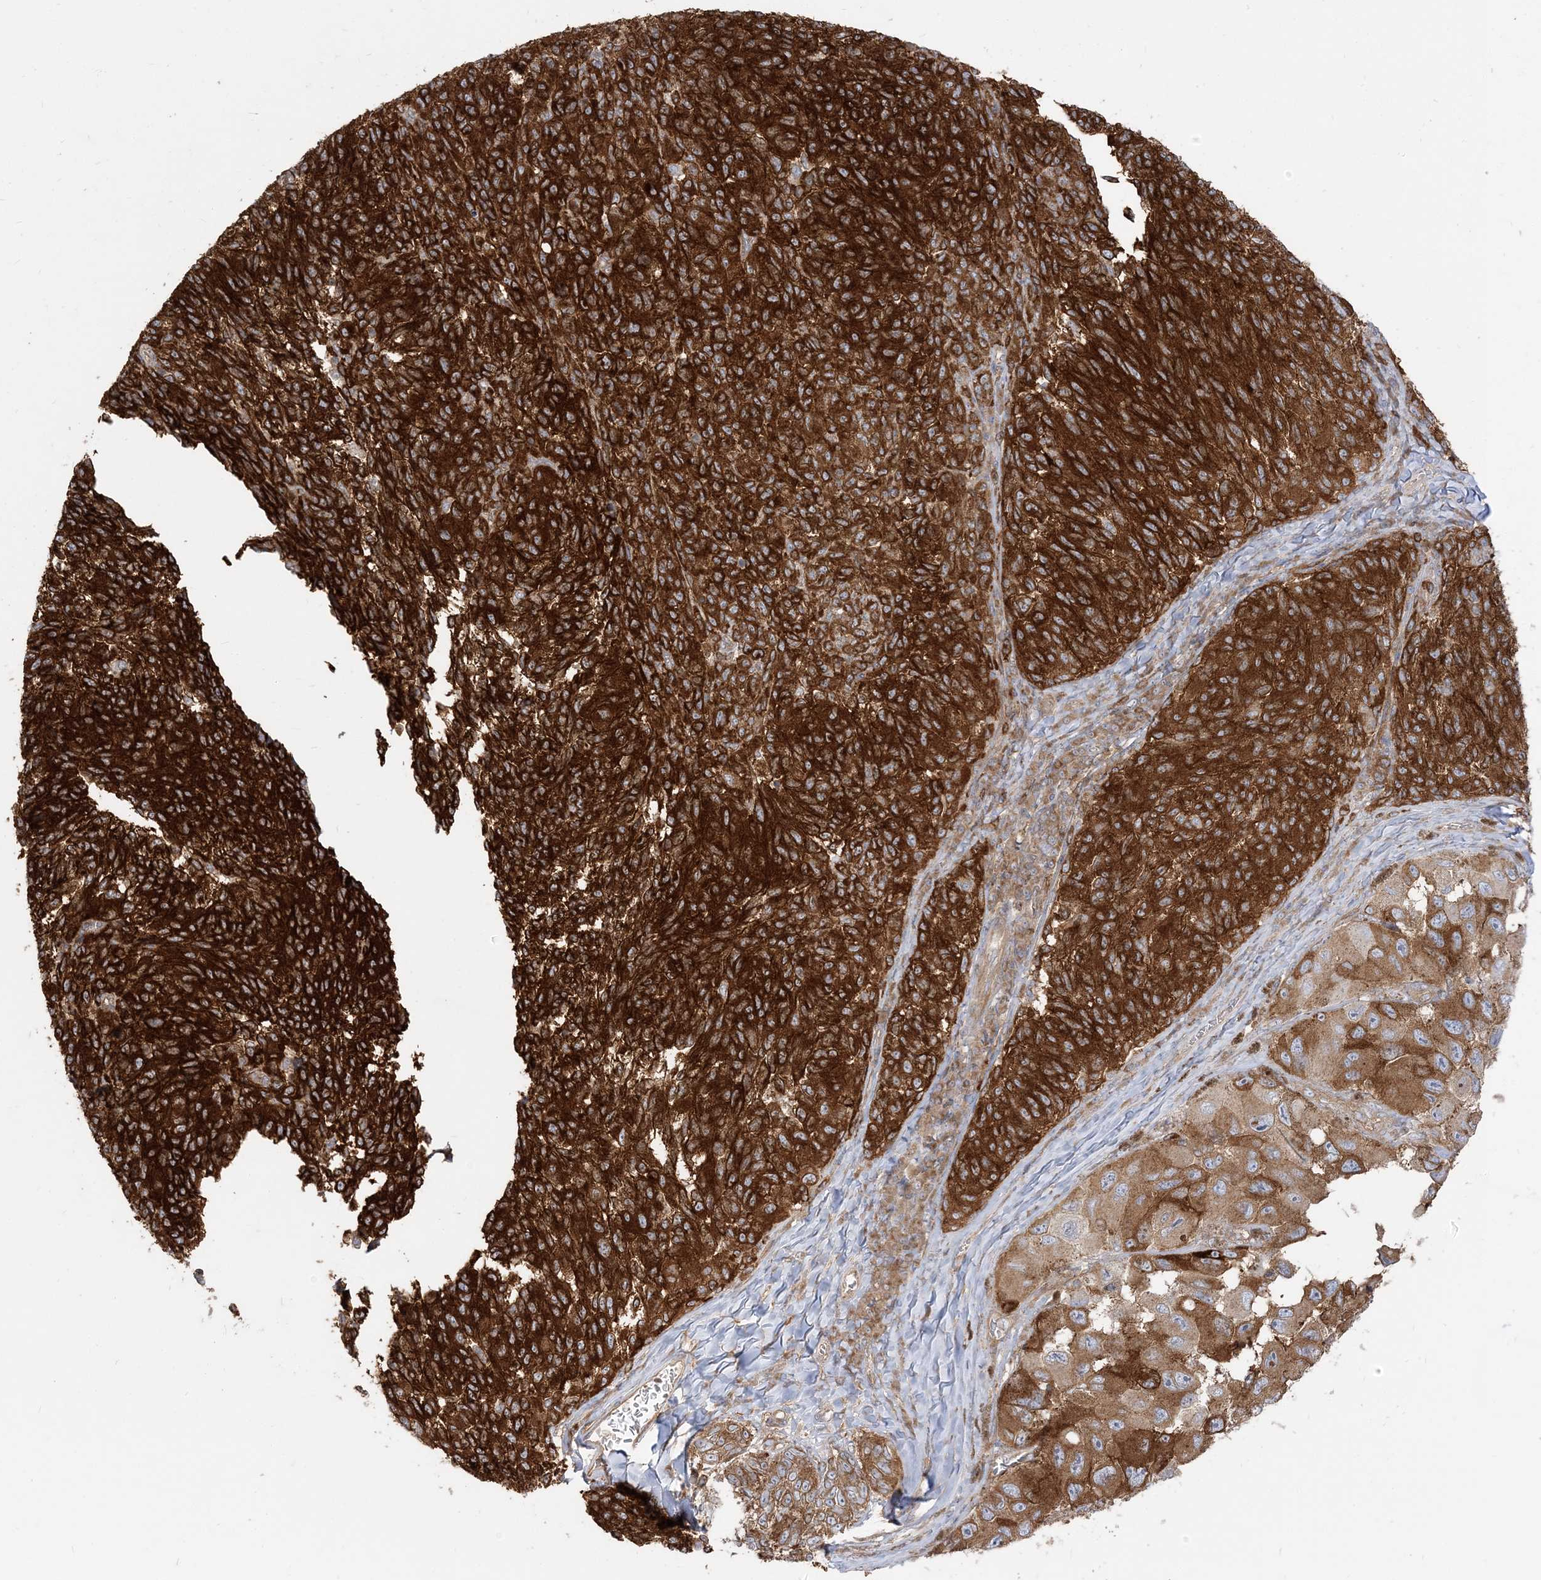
{"staining": {"intensity": "strong", "quantity": ">75%", "location": "cytoplasmic/membranous"}, "tissue": "melanoma", "cell_type": "Tumor cells", "image_type": "cancer", "snomed": [{"axis": "morphology", "description": "Malignant melanoma, NOS"}, {"axis": "topography", "description": "Skin"}], "caption": "Immunohistochemistry (IHC) (DAB) staining of malignant melanoma displays strong cytoplasmic/membranous protein expression in about >75% of tumor cells.", "gene": "STAM", "patient": {"sex": "female", "age": 73}}